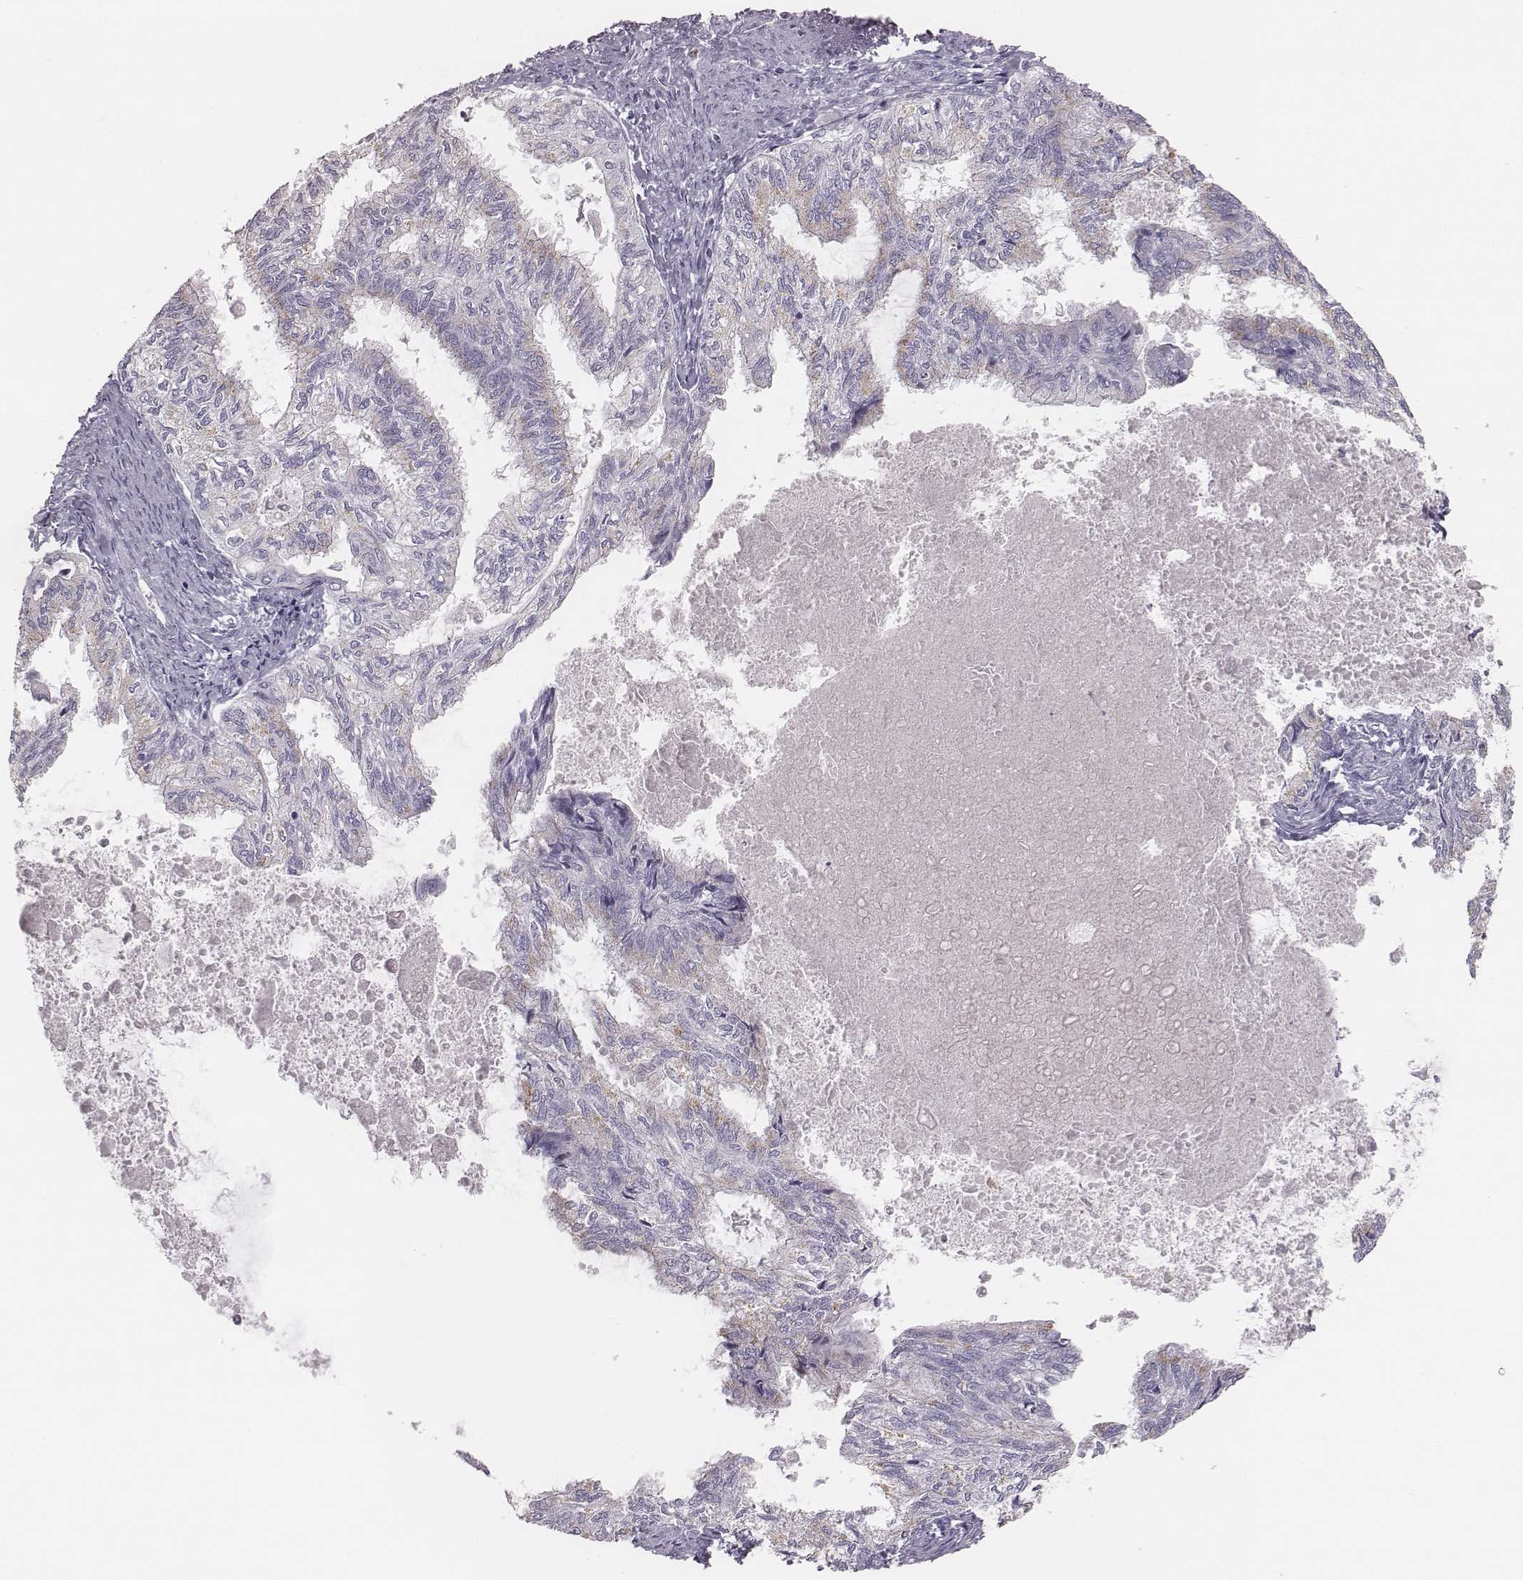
{"staining": {"intensity": "weak", "quantity": "<25%", "location": "cytoplasmic/membranous"}, "tissue": "endometrial cancer", "cell_type": "Tumor cells", "image_type": "cancer", "snomed": [{"axis": "morphology", "description": "Adenocarcinoma, NOS"}, {"axis": "topography", "description": "Endometrium"}], "caption": "Immunohistochemistry of adenocarcinoma (endometrial) exhibits no expression in tumor cells. (DAB immunohistochemistry (IHC) with hematoxylin counter stain).", "gene": "C6orf58", "patient": {"sex": "female", "age": 86}}